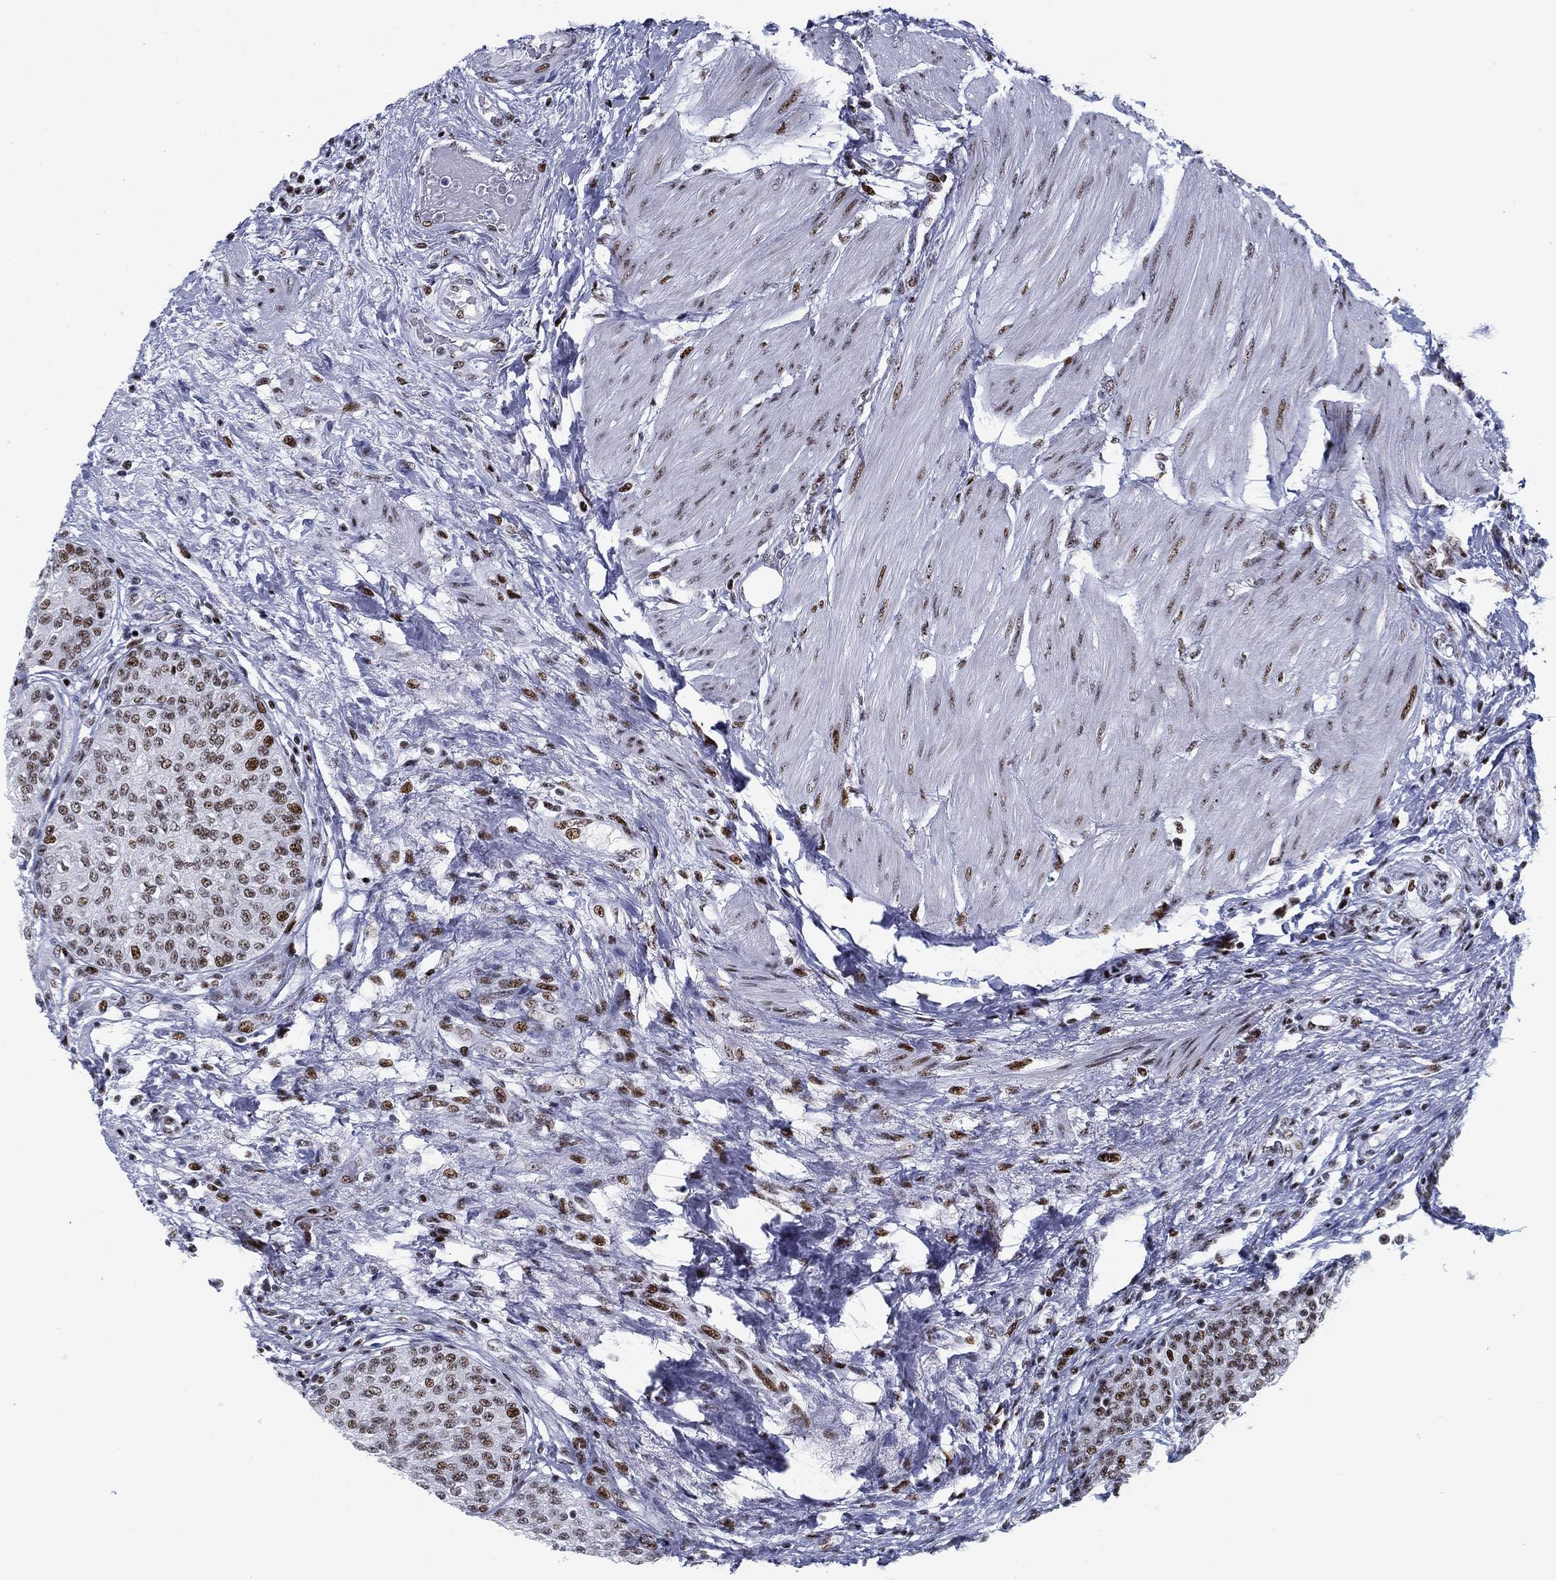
{"staining": {"intensity": "strong", "quantity": "25%-75%", "location": "nuclear"}, "tissue": "urinary bladder", "cell_type": "Urothelial cells", "image_type": "normal", "snomed": [{"axis": "morphology", "description": "Normal tissue, NOS"}, {"axis": "morphology", "description": "Neoplasm, malignant, NOS"}, {"axis": "topography", "description": "Urinary bladder"}], "caption": "Protein expression analysis of normal urinary bladder displays strong nuclear expression in approximately 25%-75% of urothelial cells. (DAB IHC, brown staining for protein, blue staining for nuclei).", "gene": "CYB561D2", "patient": {"sex": "male", "age": 68}}